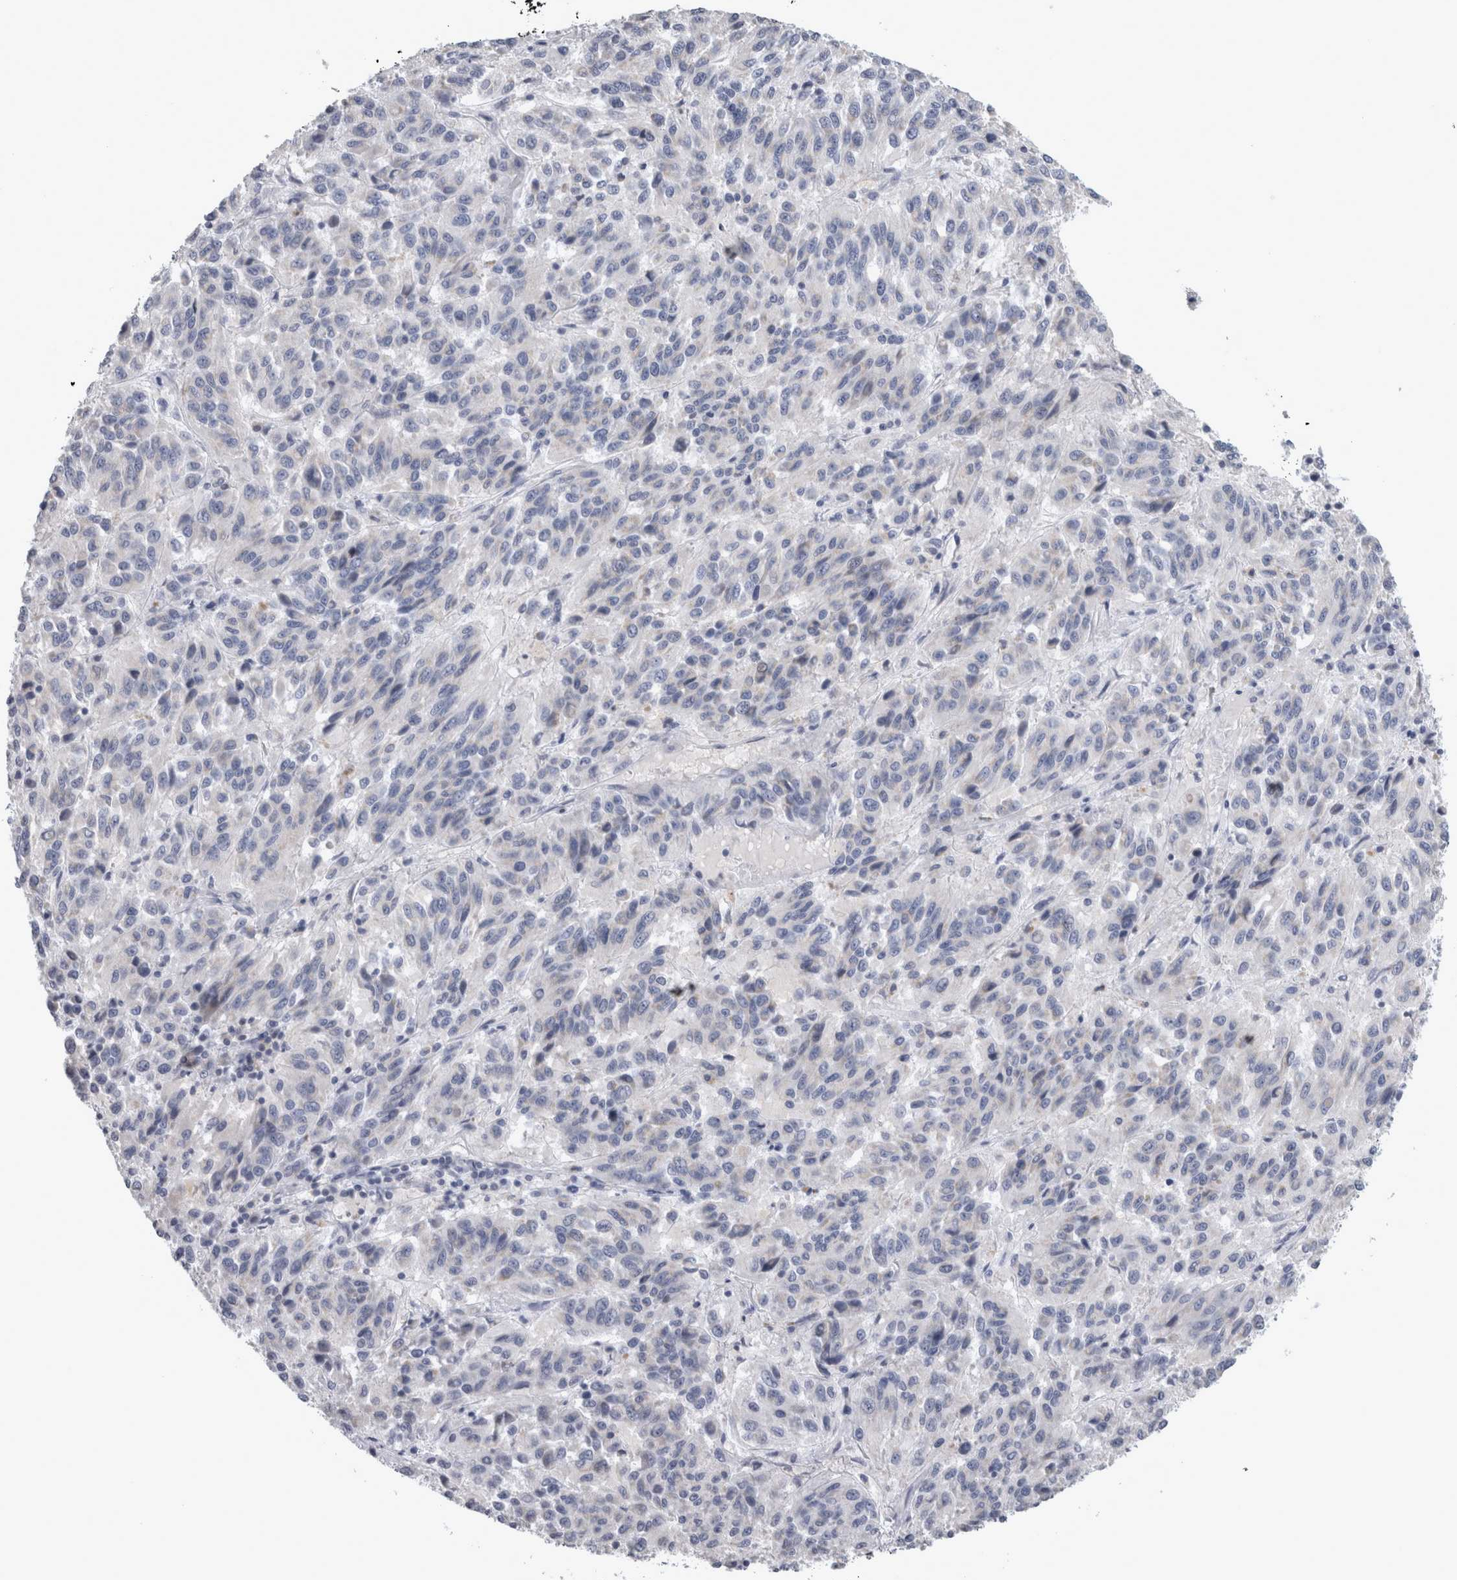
{"staining": {"intensity": "negative", "quantity": "none", "location": "none"}, "tissue": "melanoma", "cell_type": "Tumor cells", "image_type": "cancer", "snomed": [{"axis": "morphology", "description": "Malignant melanoma, Metastatic site"}, {"axis": "topography", "description": "Lung"}], "caption": "Immunohistochemistry image of human melanoma stained for a protein (brown), which reveals no staining in tumor cells.", "gene": "TCAP", "patient": {"sex": "male", "age": 64}}